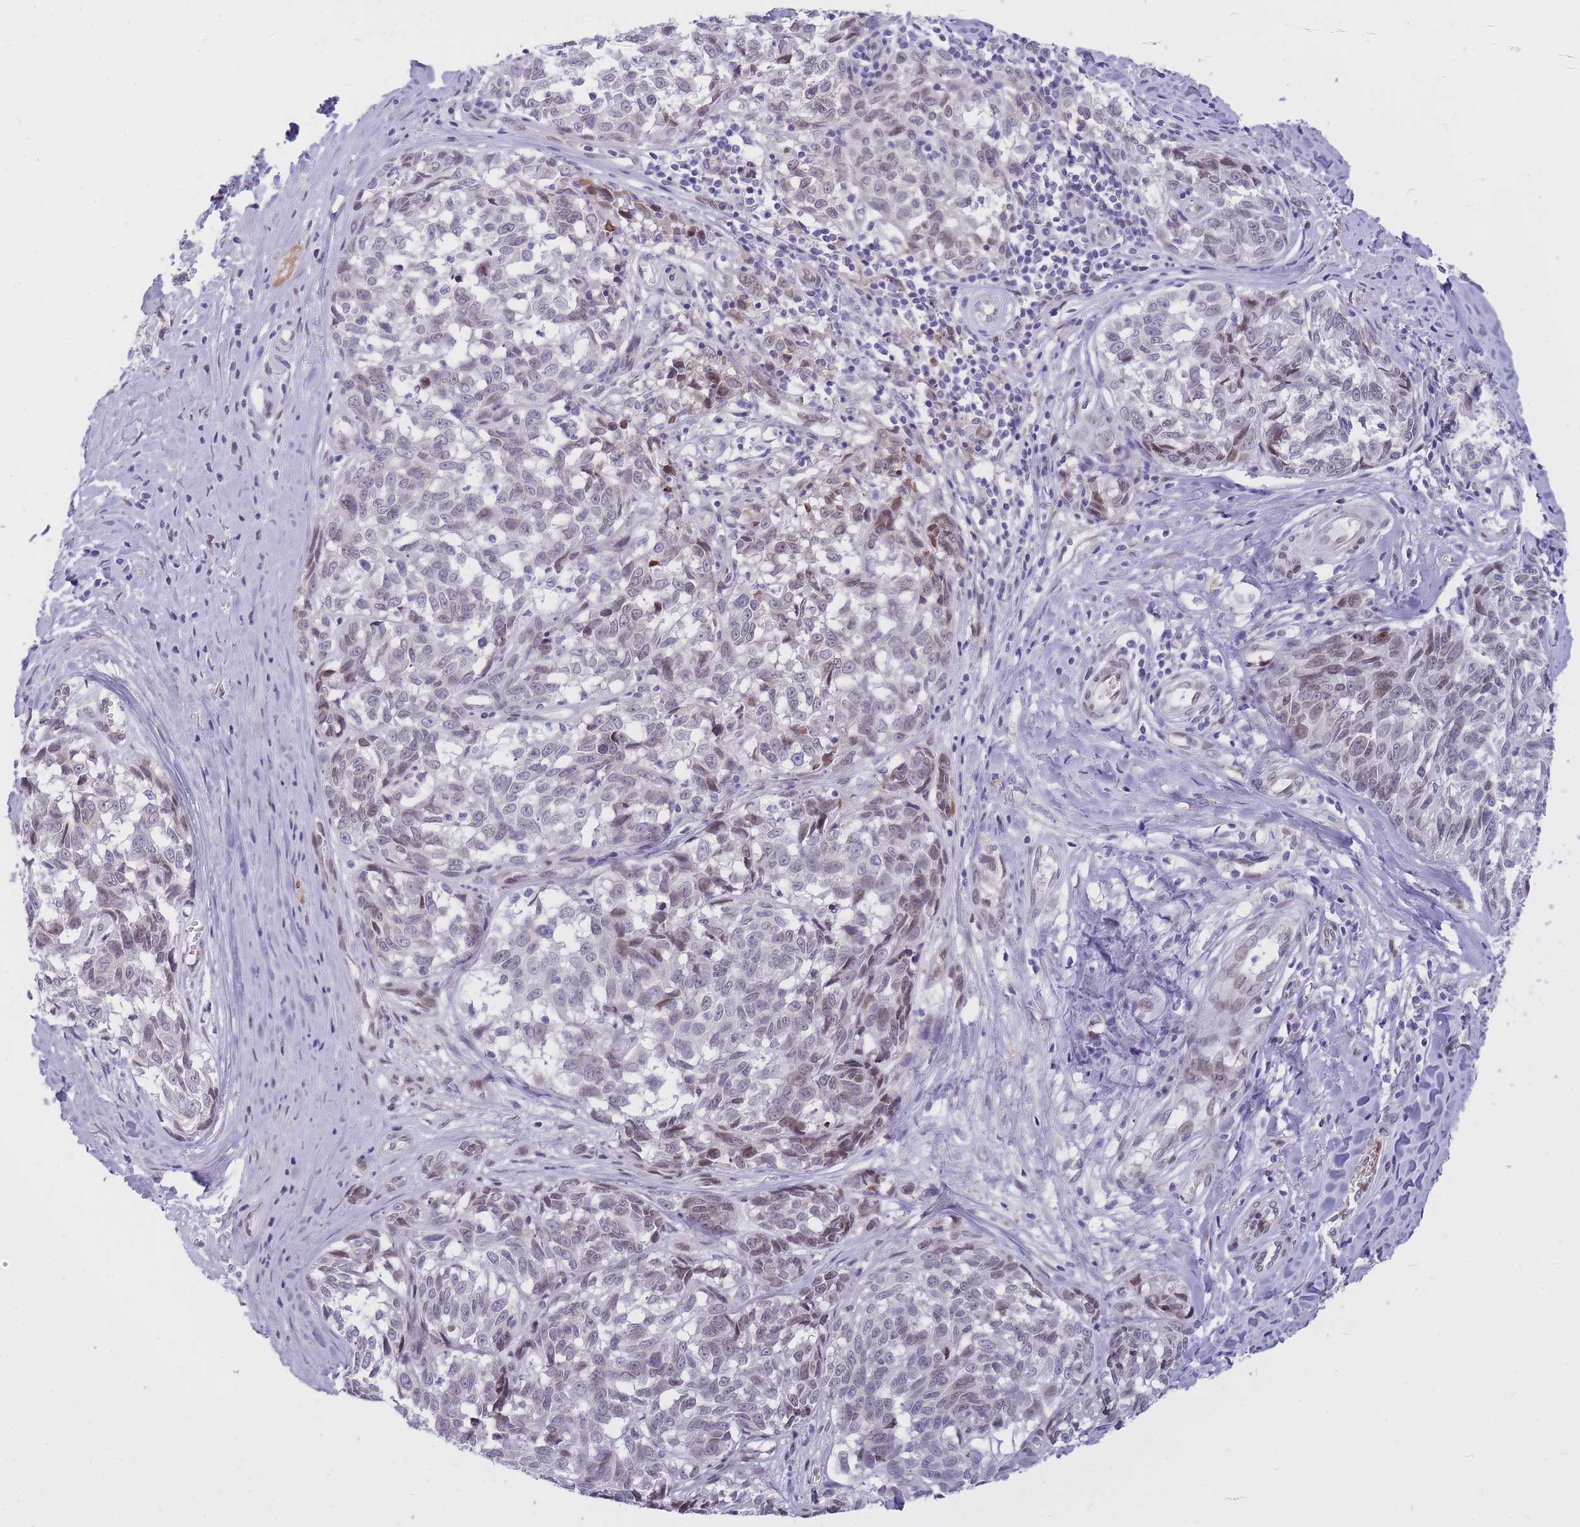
{"staining": {"intensity": "weak", "quantity": "25%-75%", "location": "nuclear"}, "tissue": "melanoma", "cell_type": "Tumor cells", "image_type": "cancer", "snomed": [{"axis": "morphology", "description": "Normal tissue, NOS"}, {"axis": "morphology", "description": "Malignant melanoma, NOS"}, {"axis": "topography", "description": "Skin"}], "caption": "Malignant melanoma stained with immunohistochemistry exhibits weak nuclear expression in approximately 25%-75% of tumor cells. (Brightfield microscopy of DAB IHC at high magnification).", "gene": "HOOK2", "patient": {"sex": "female", "age": 64}}